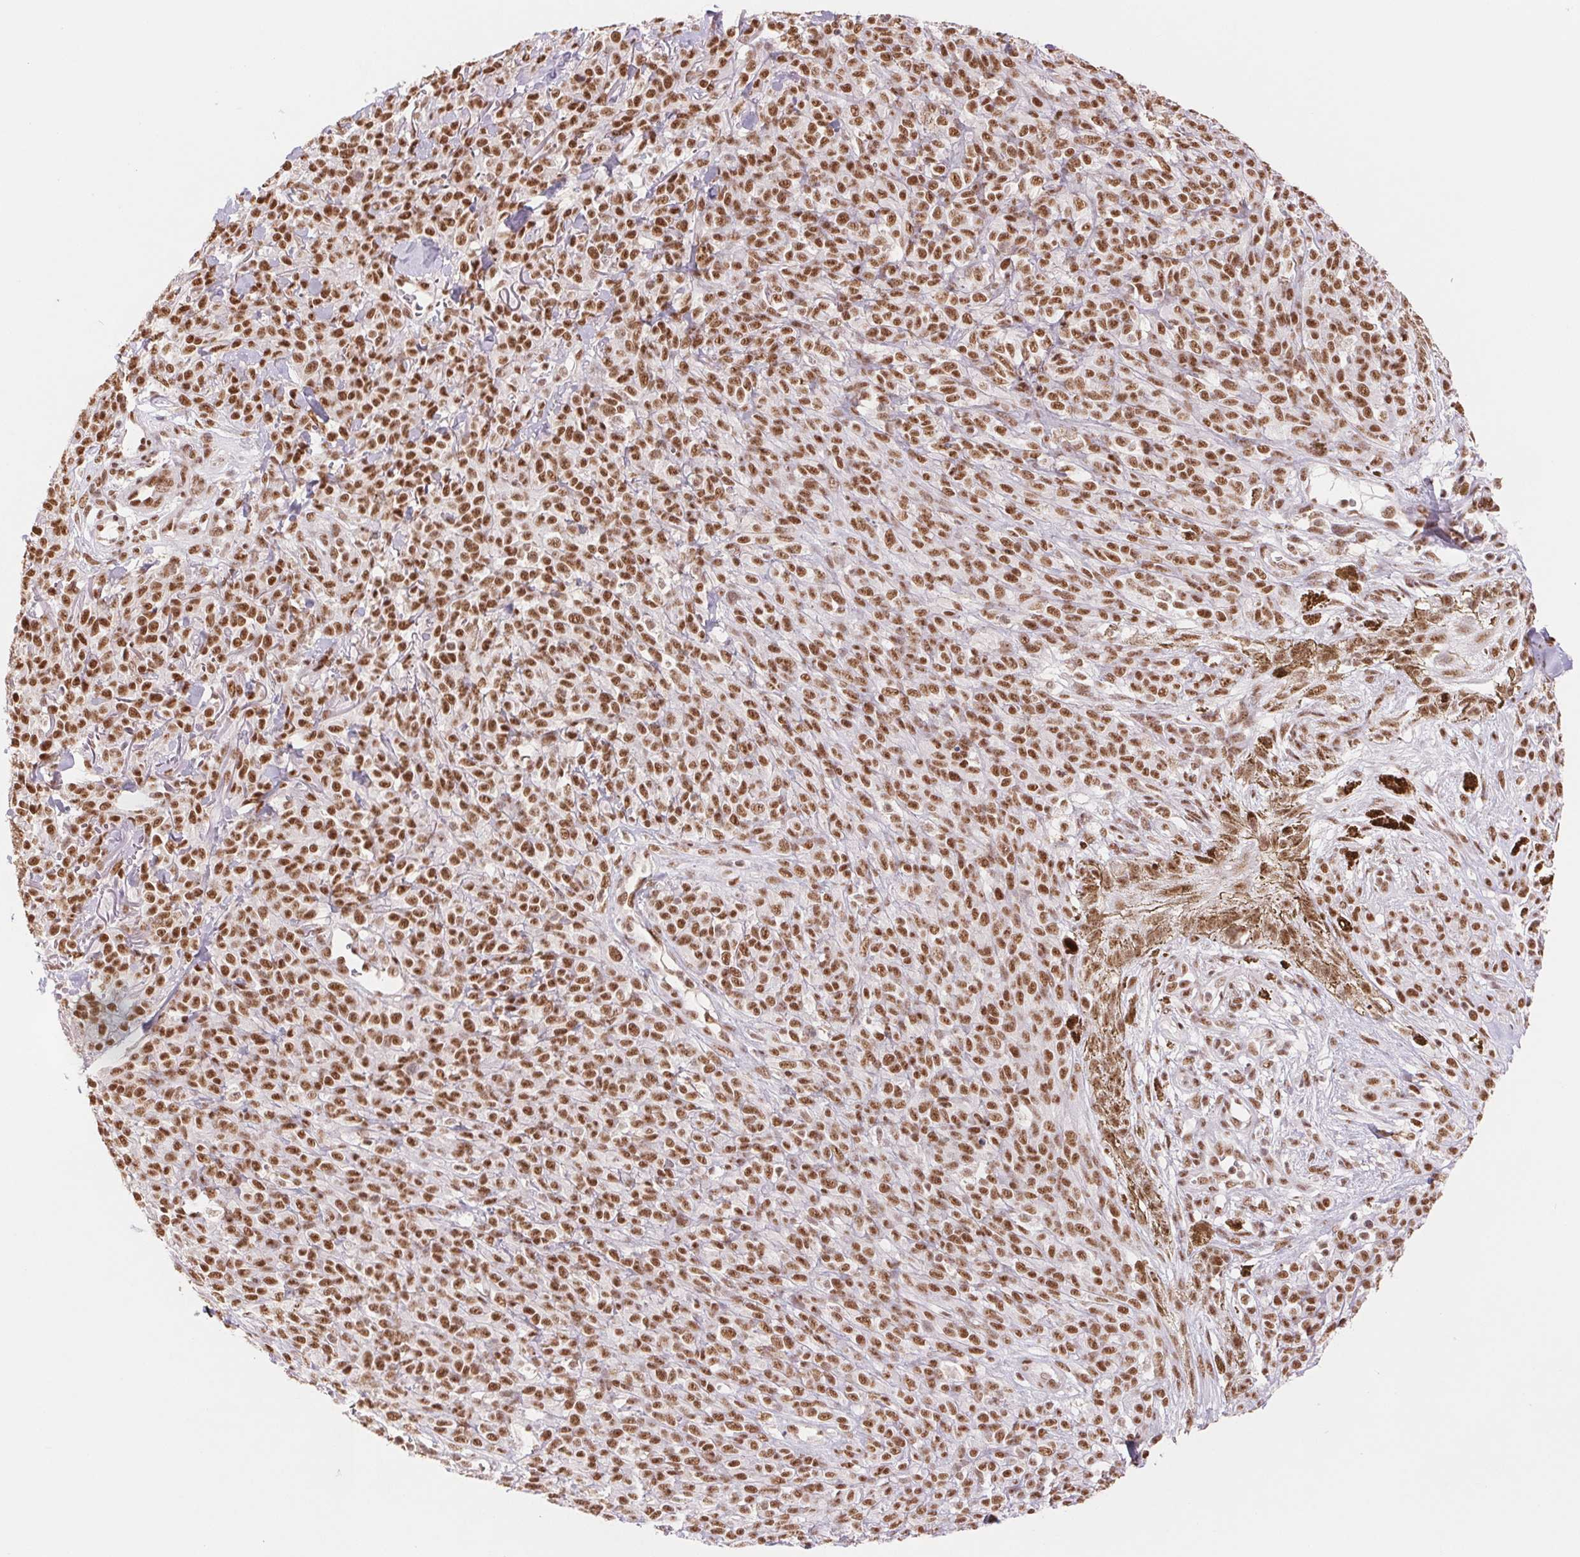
{"staining": {"intensity": "strong", "quantity": ">75%", "location": "nuclear"}, "tissue": "melanoma", "cell_type": "Tumor cells", "image_type": "cancer", "snomed": [{"axis": "morphology", "description": "Malignant melanoma, NOS"}, {"axis": "topography", "description": "Skin"}, {"axis": "topography", "description": "Skin of trunk"}], "caption": "A photomicrograph of melanoma stained for a protein displays strong nuclear brown staining in tumor cells.", "gene": "SREK1", "patient": {"sex": "male", "age": 74}}